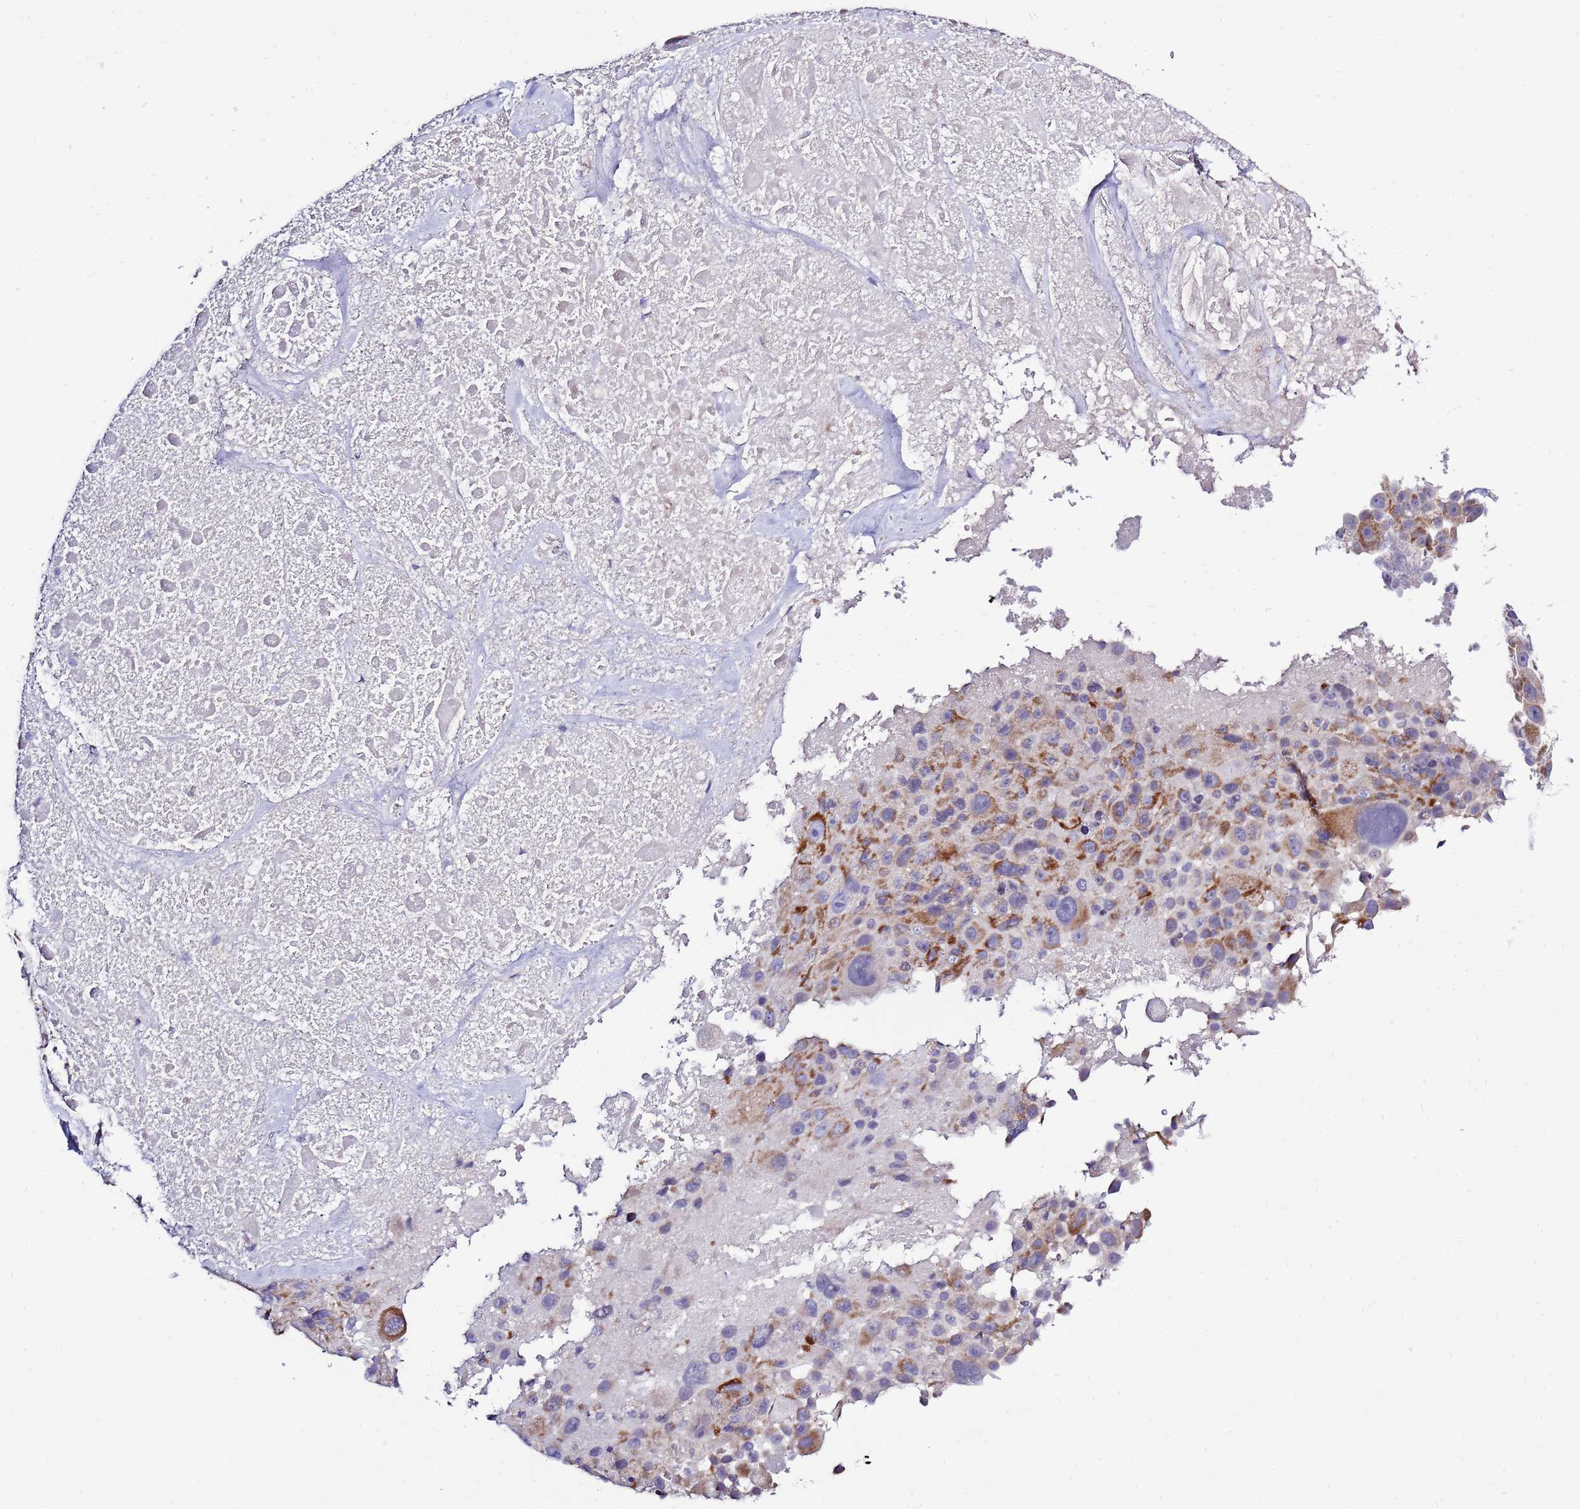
{"staining": {"intensity": "moderate", "quantity": "25%-75%", "location": "cytoplasmic/membranous"}, "tissue": "melanoma", "cell_type": "Tumor cells", "image_type": "cancer", "snomed": [{"axis": "morphology", "description": "Malignant melanoma, Metastatic site"}, {"axis": "topography", "description": "Lymph node"}], "caption": "DAB immunohistochemical staining of human melanoma displays moderate cytoplasmic/membranous protein expression in about 25%-75% of tumor cells.", "gene": "IGF1R", "patient": {"sex": "male", "age": 62}}